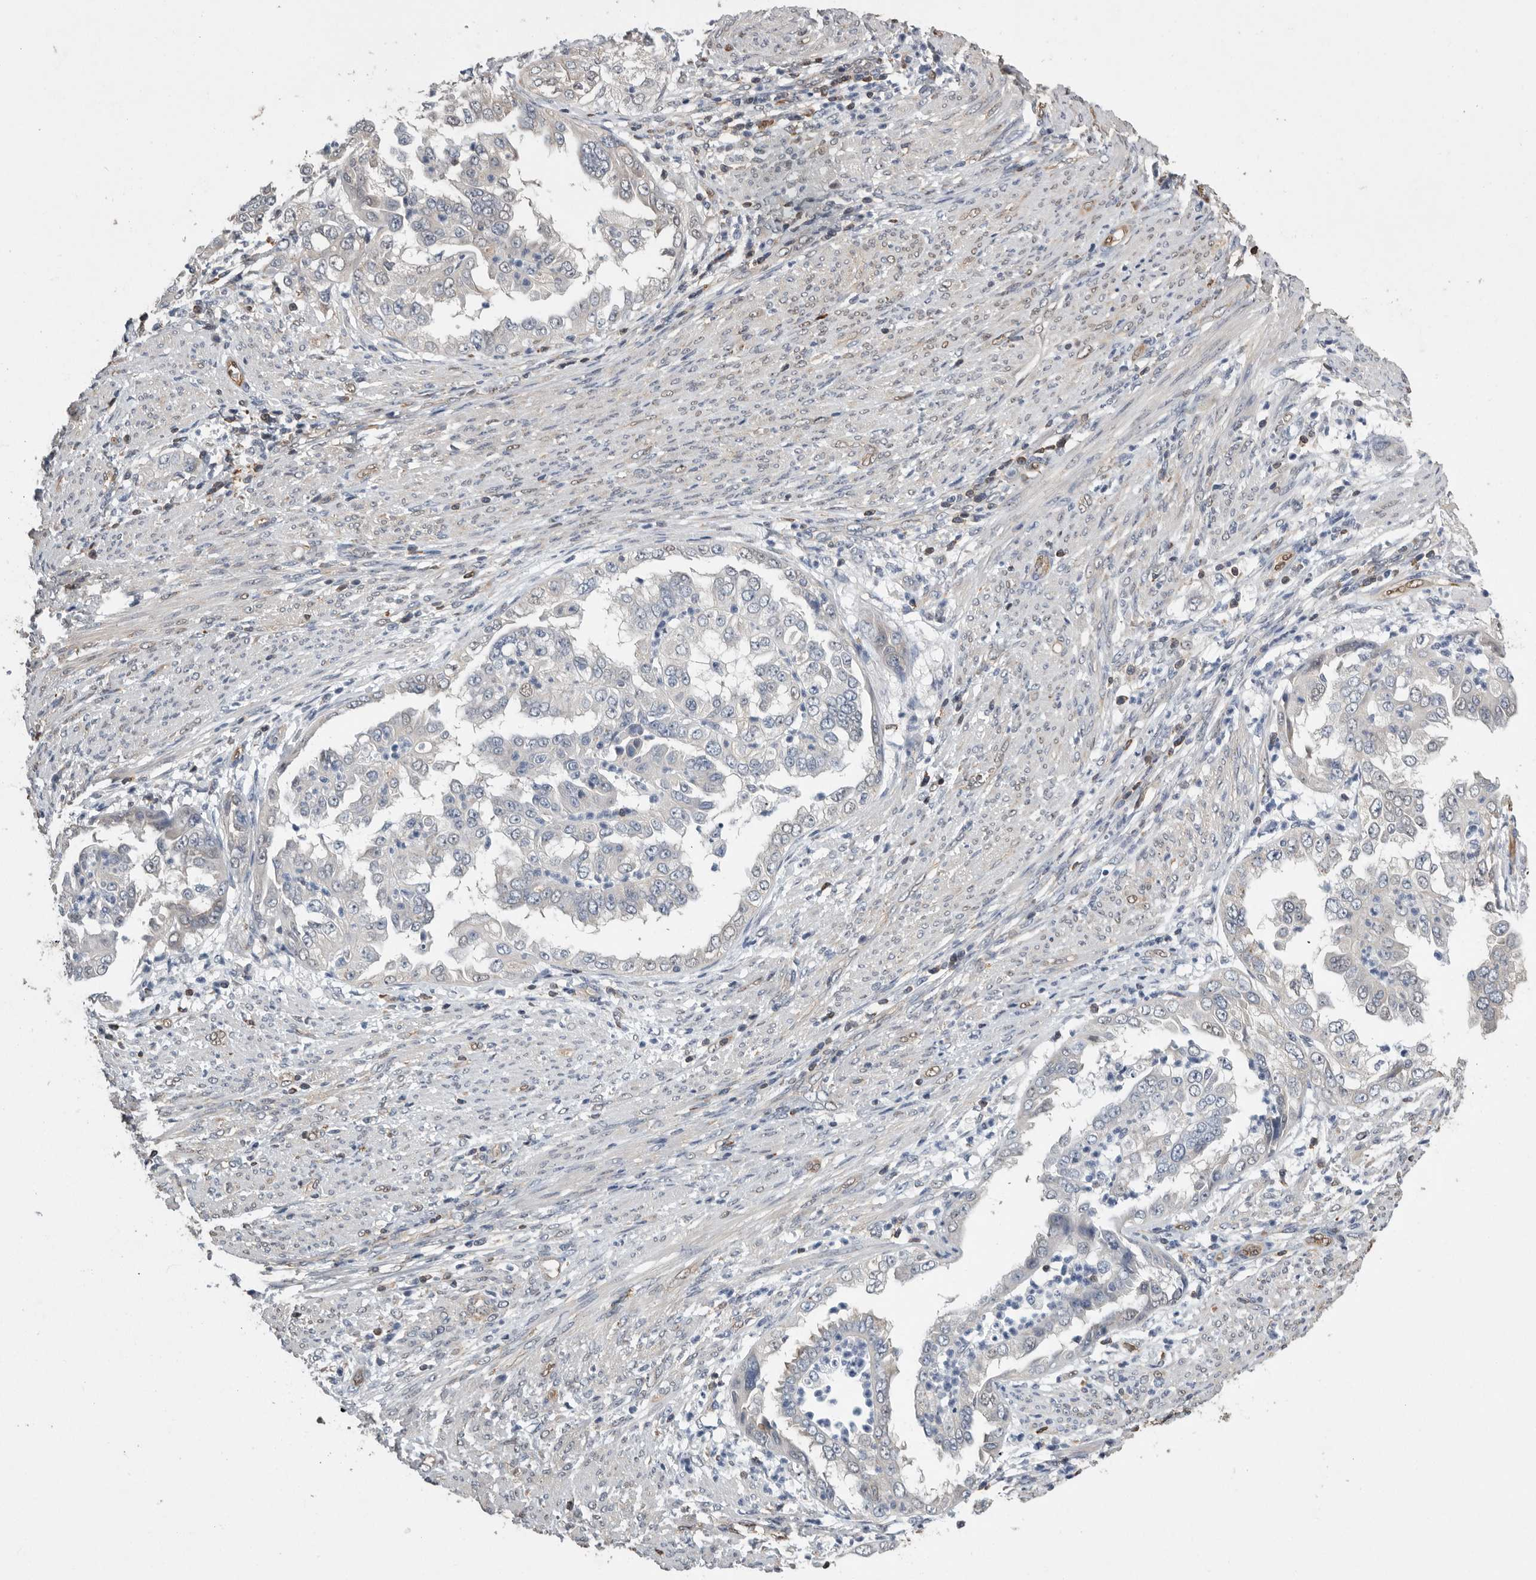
{"staining": {"intensity": "negative", "quantity": "none", "location": "none"}, "tissue": "endometrial cancer", "cell_type": "Tumor cells", "image_type": "cancer", "snomed": [{"axis": "morphology", "description": "Adenocarcinoma, NOS"}, {"axis": "topography", "description": "Endometrium"}], "caption": "Tumor cells show no significant protein positivity in endometrial cancer.", "gene": "PDCD4", "patient": {"sex": "female", "age": 85}}